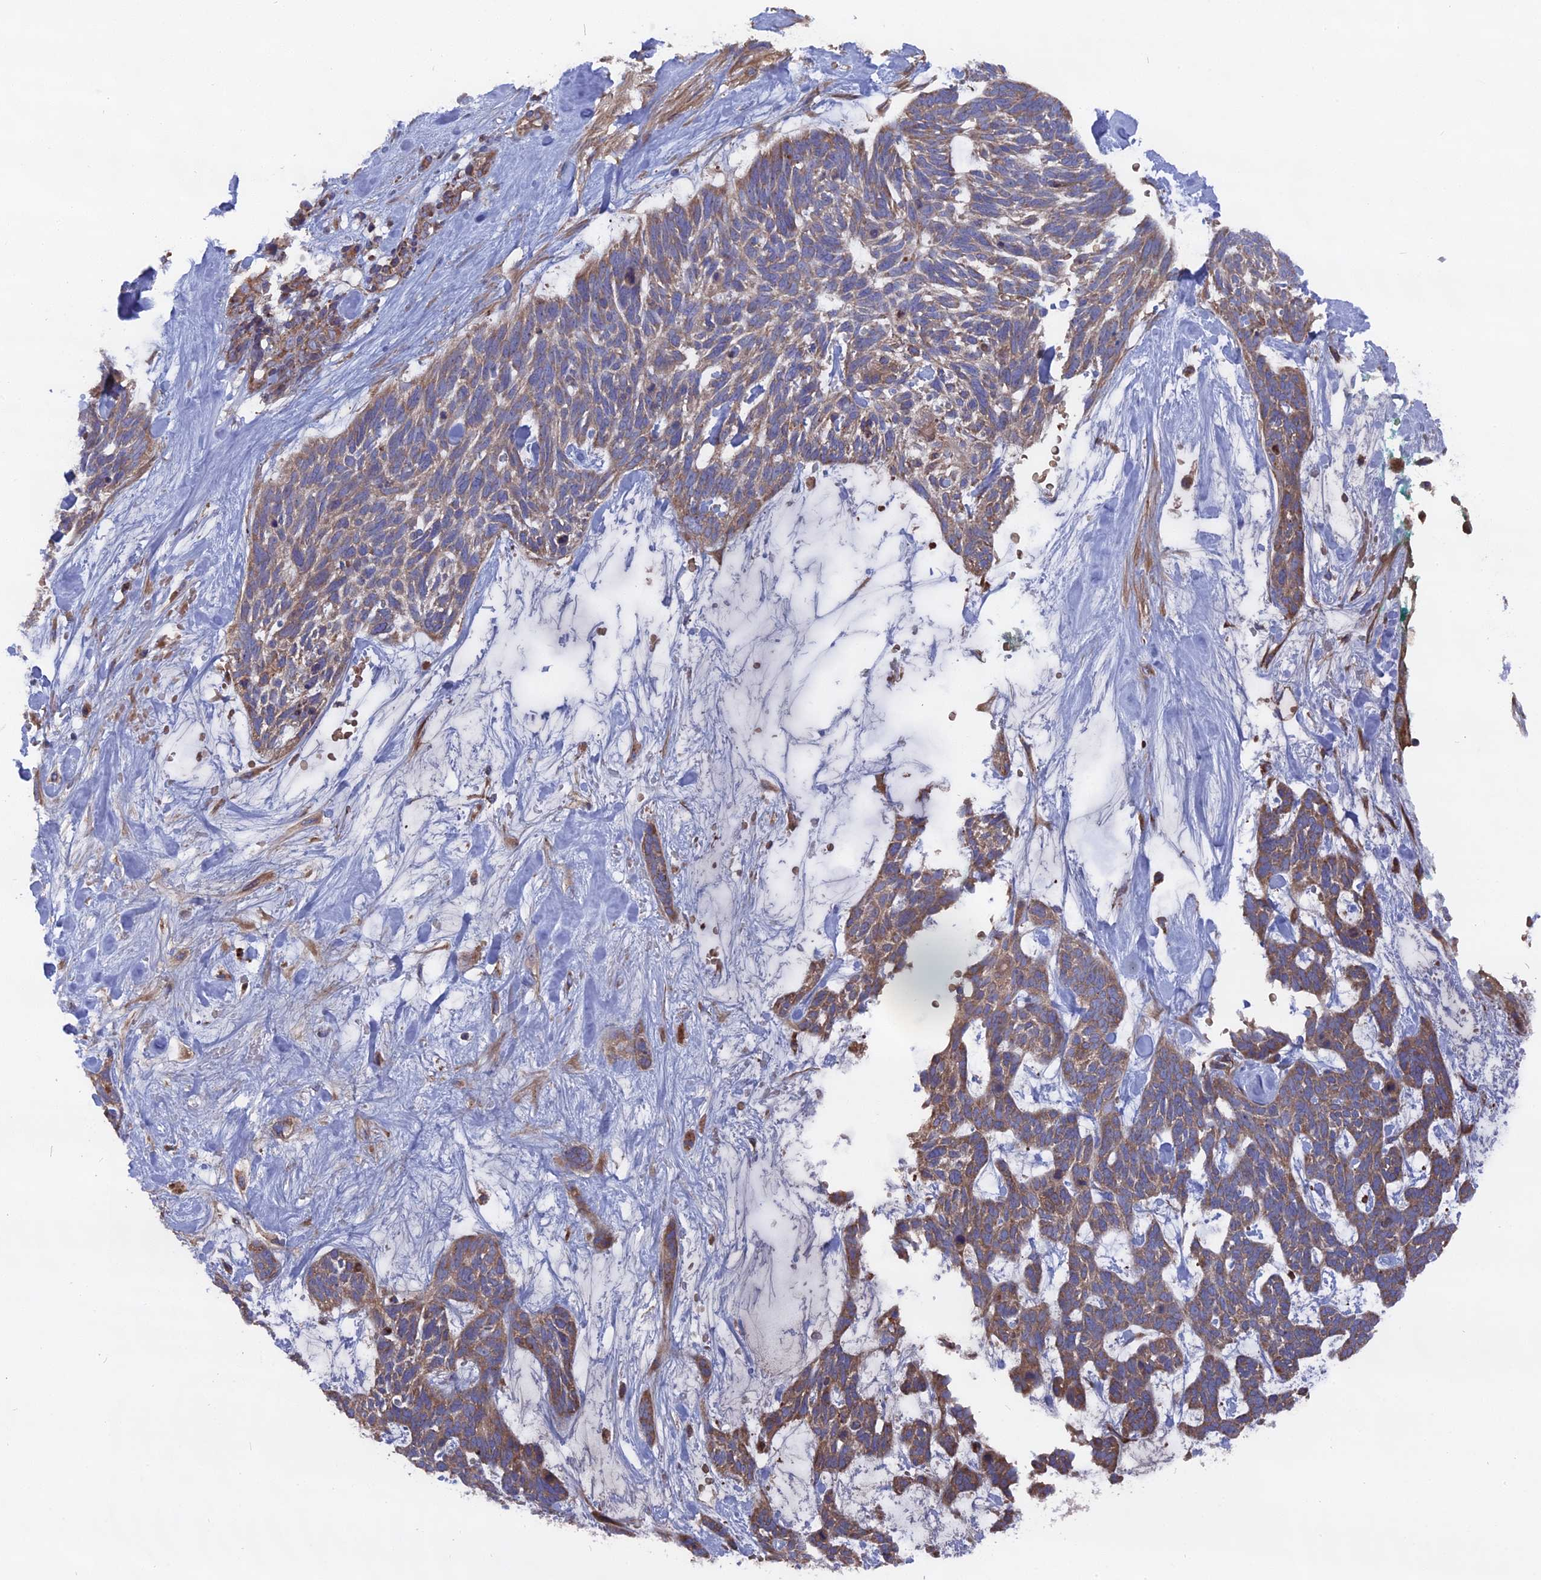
{"staining": {"intensity": "moderate", "quantity": "25%-75%", "location": "cytoplasmic/membranous"}, "tissue": "skin cancer", "cell_type": "Tumor cells", "image_type": "cancer", "snomed": [{"axis": "morphology", "description": "Basal cell carcinoma"}, {"axis": "topography", "description": "Skin"}], "caption": "Immunohistochemistry (IHC) image of basal cell carcinoma (skin) stained for a protein (brown), which shows medium levels of moderate cytoplasmic/membranous expression in approximately 25%-75% of tumor cells.", "gene": "TELO2", "patient": {"sex": "male", "age": 88}}